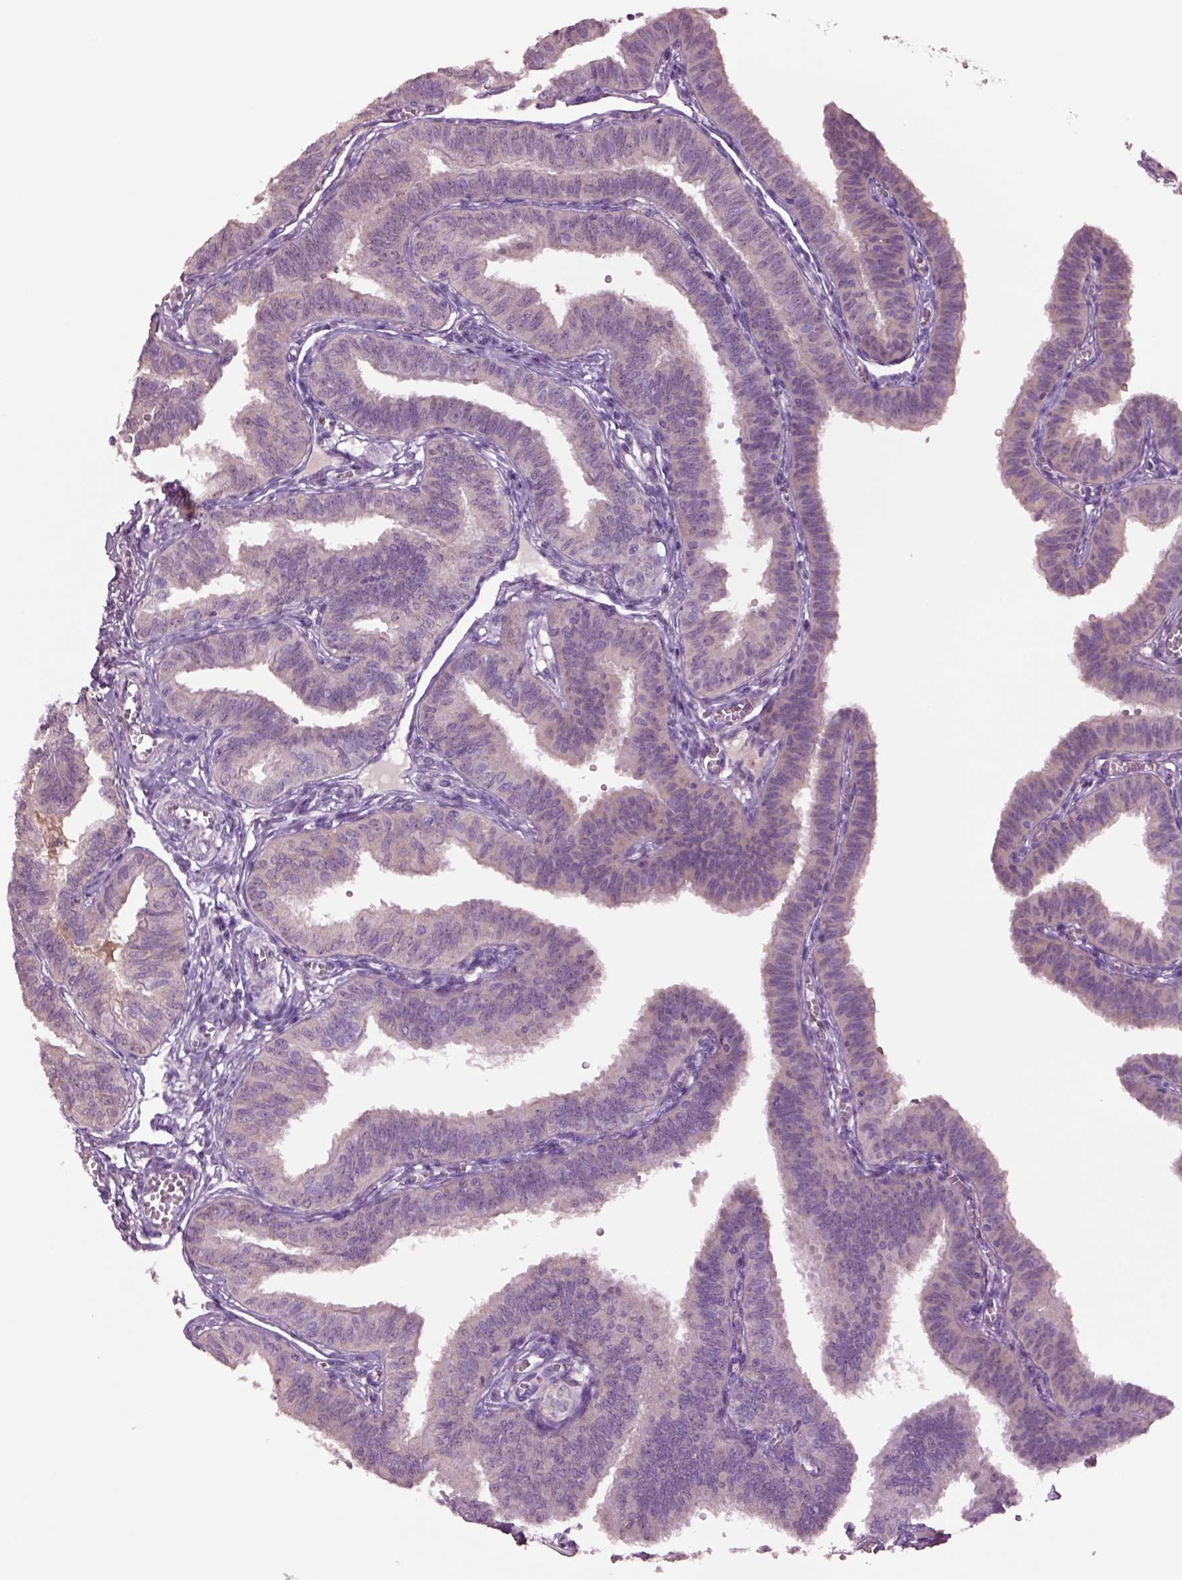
{"staining": {"intensity": "negative", "quantity": "none", "location": "none"}, "tissue": "fallopian tube", "cell_type": "Glandular cells", "image_type": "normal", "snomed": [{"axis": "morphology", "description": "Normal tissue, NOS"}, {"axis": "topography", "description": "Fallopian tube"}], "caption": "Glandular cells show no significant expression in normal fallopian tube.", "gene": "CLPSL1", "patient": {"sex": "female", "age": 25}}